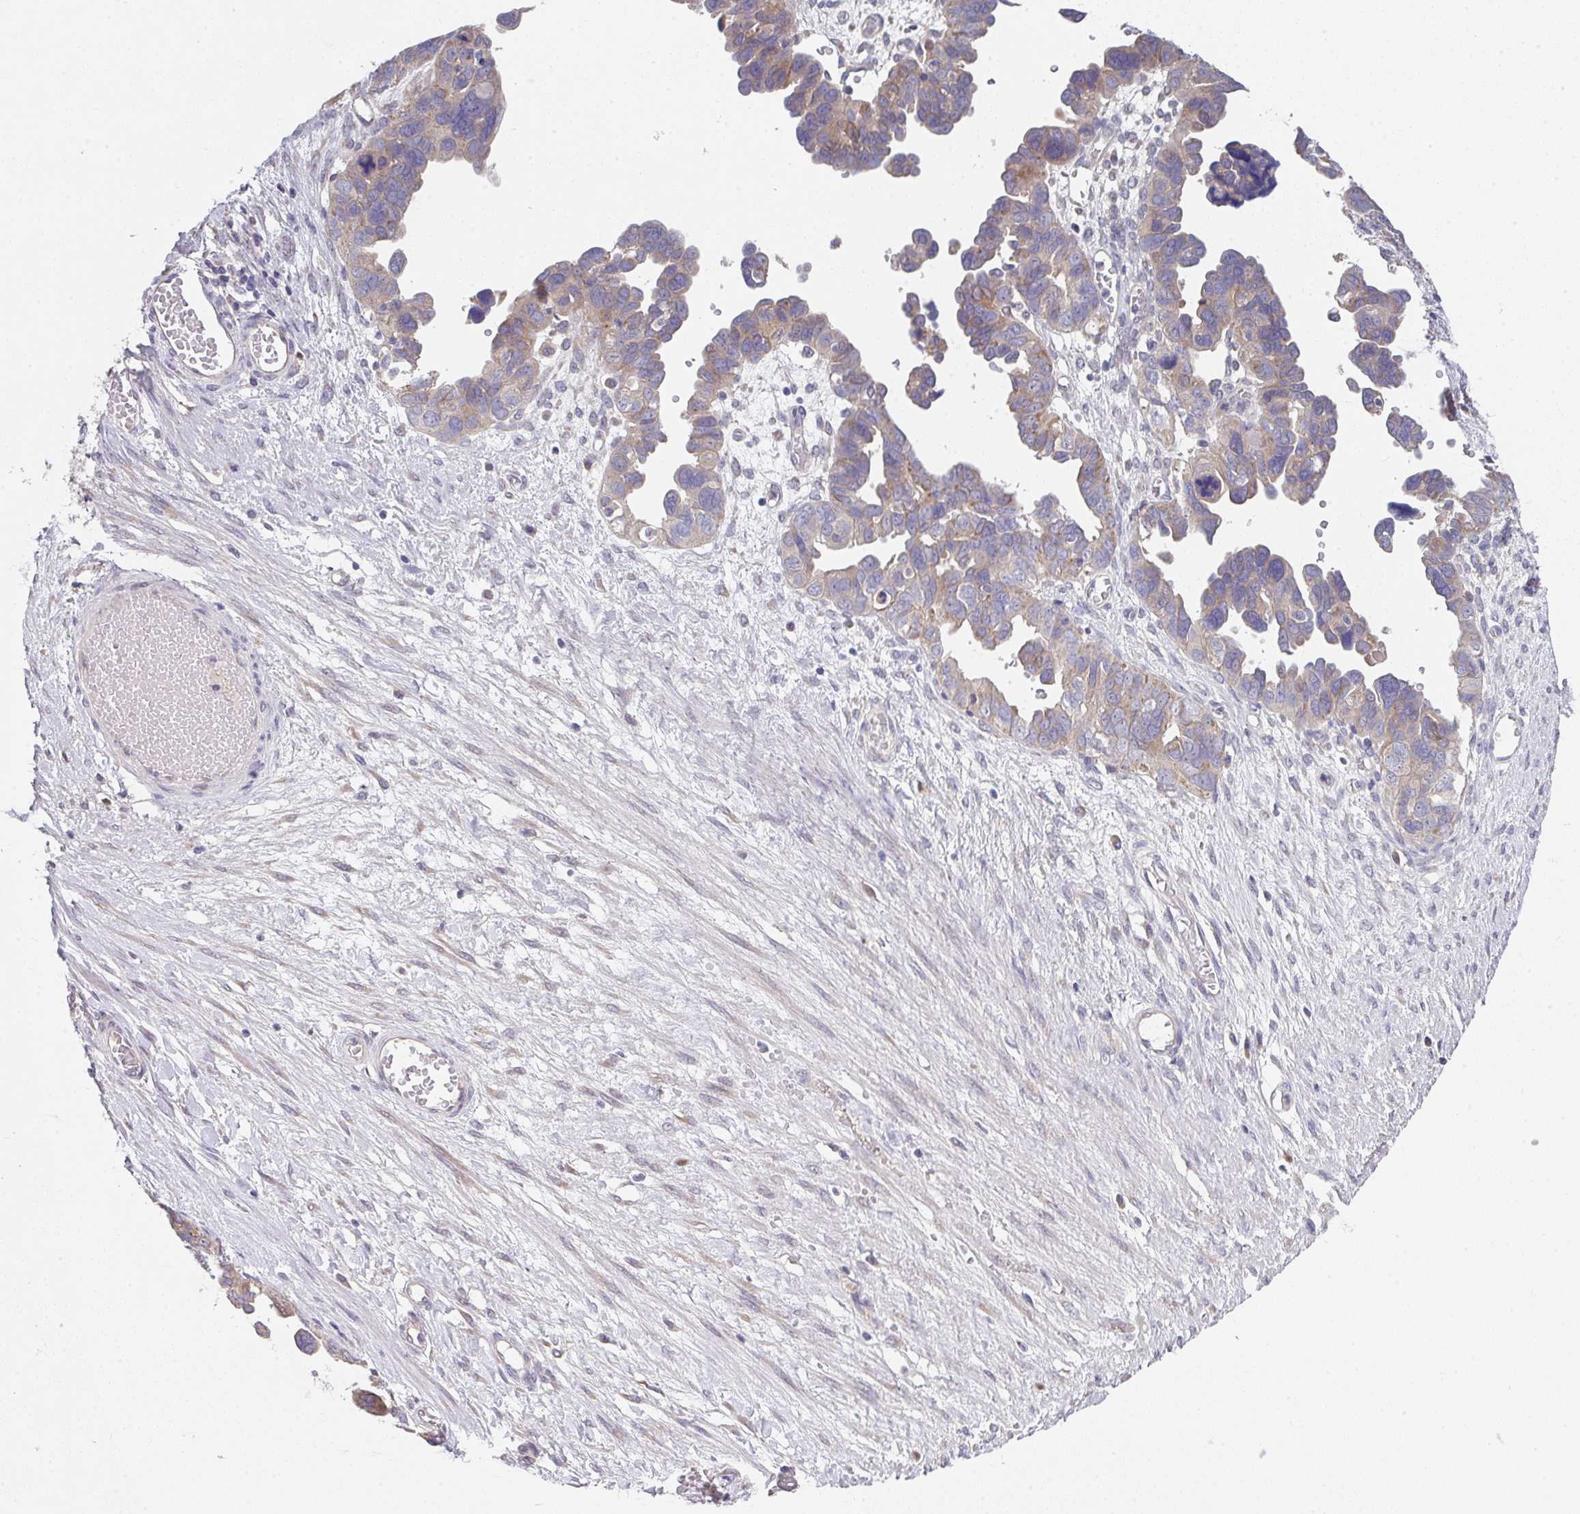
{"staining": {"intensity": "weak", "quantity": "25%-75%", "location": "cytoplasmic/membranous"}, "tissue": "ovarian cancer", "cell_type": "Tumor cells", "image_type": "cancer", "snomed": [{"axis": "morphology", "description": "Cystadenocarcinoma, serous, NOS"}, {"axis": "topography", "description": "Ovary"}], "caption": "Immunohistochemistry (IHC) histopathology image of neoplastic tissue: ovarian cancer (serous cystadenocarcinoma) stained using immunohistochemistry displays low levels of weak protein expression localized specifically in the cytoplasmic/membranous of tumor cells, appearing as a cytoplasmic/membranous brown color.", "gene": "TSPAN31", "patient": {"sex": "female", "age": 64}}